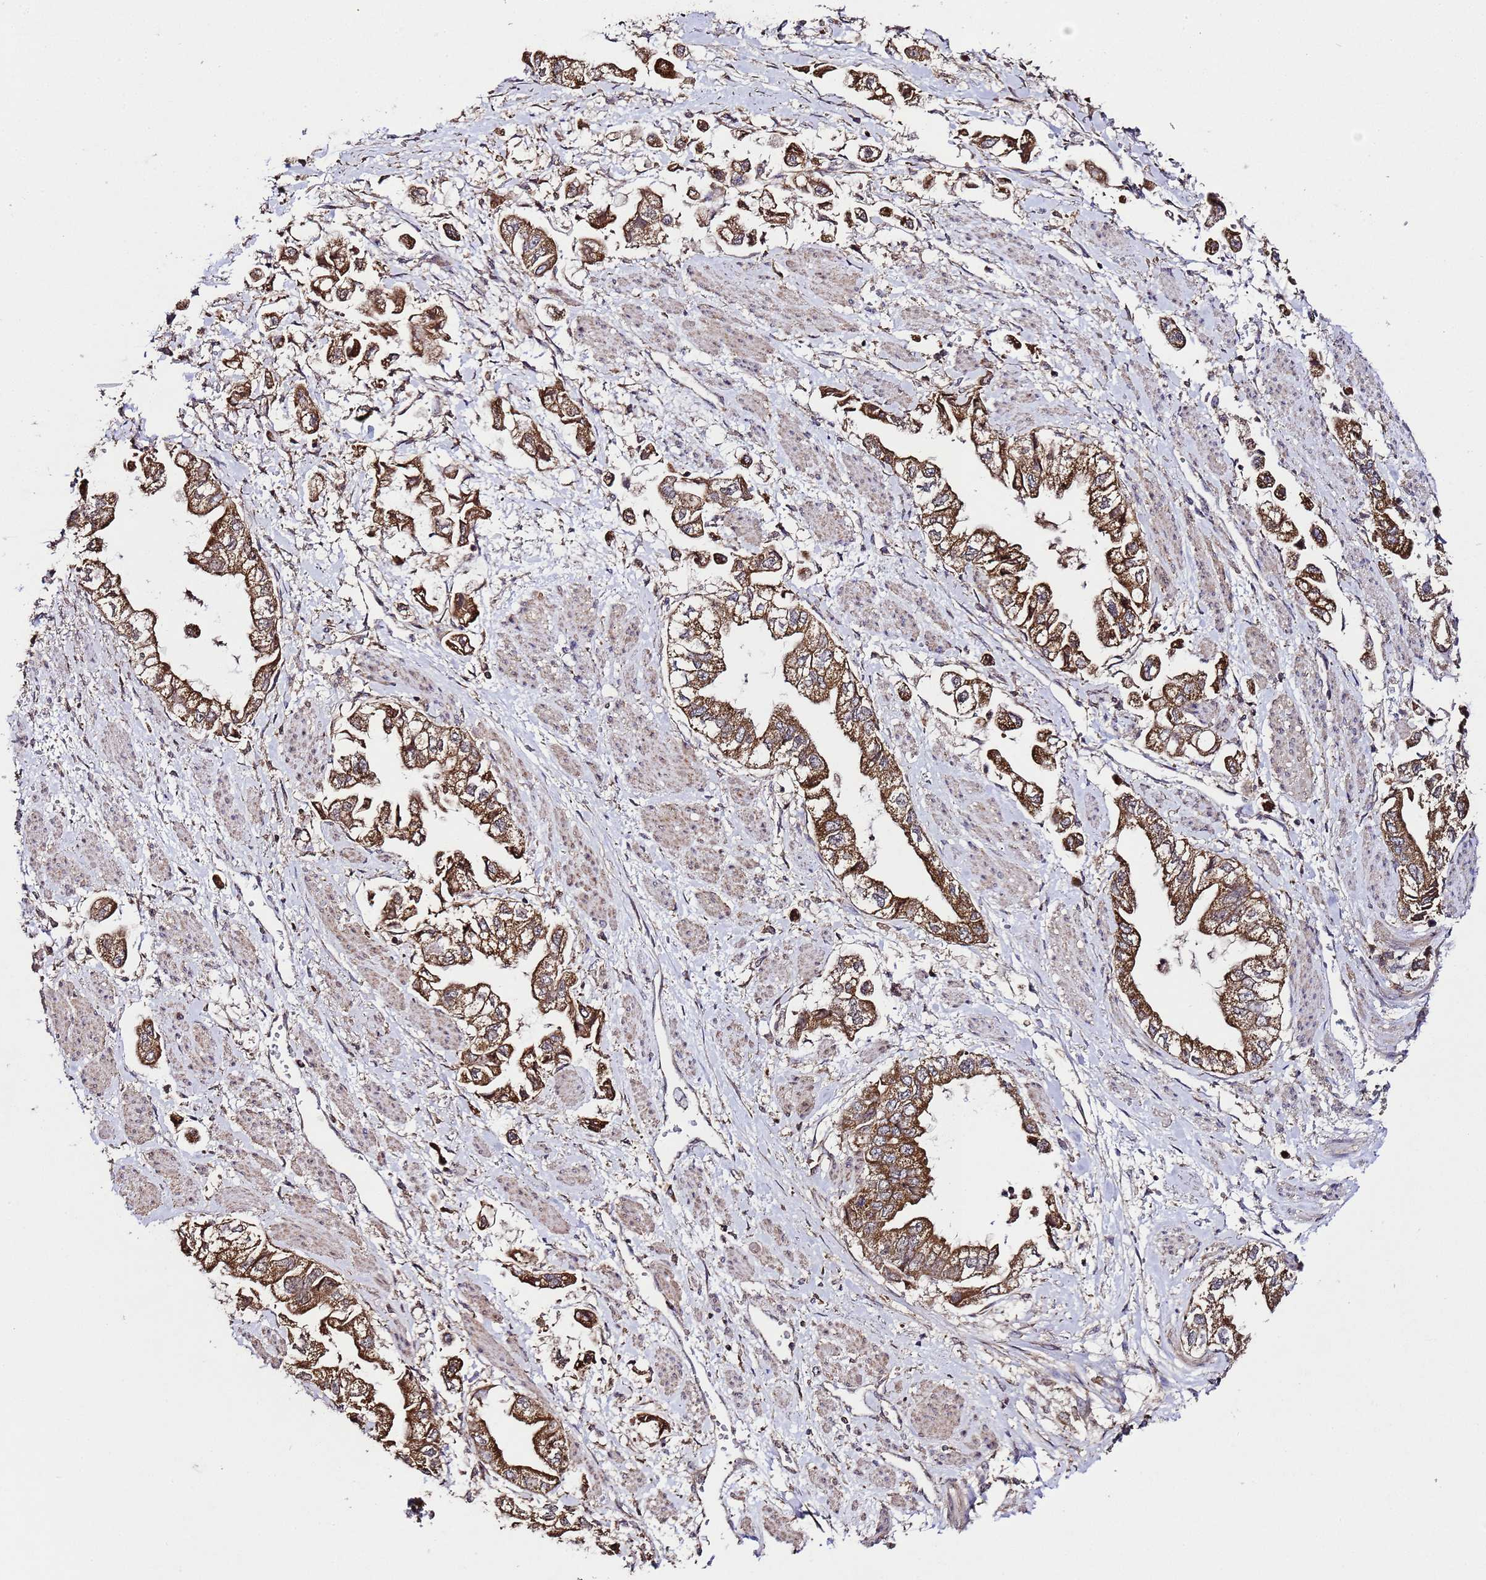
{"staining": {"intensity": "strong", "quantity": ">75%", "location": "cytoplasmic/membranous"}, "tissue": "stomach cancer", "cell_type": "Tumor cells", "image_type": "cancer", "snomed": [{"axis": "morphology", "description": "Adenocarcinoma, NOS"}, {"axis": "topography", "description": "Stomach"}], "caption": "A histopathology image showing strong cytoplasmic/membranous staining in approximately >75% of tumor cells in stomach cancer, as visualized by brown immunohistochemical staining.", "gene": "HSPBAP1", "patient": {"sex": "male", "age": 62}}